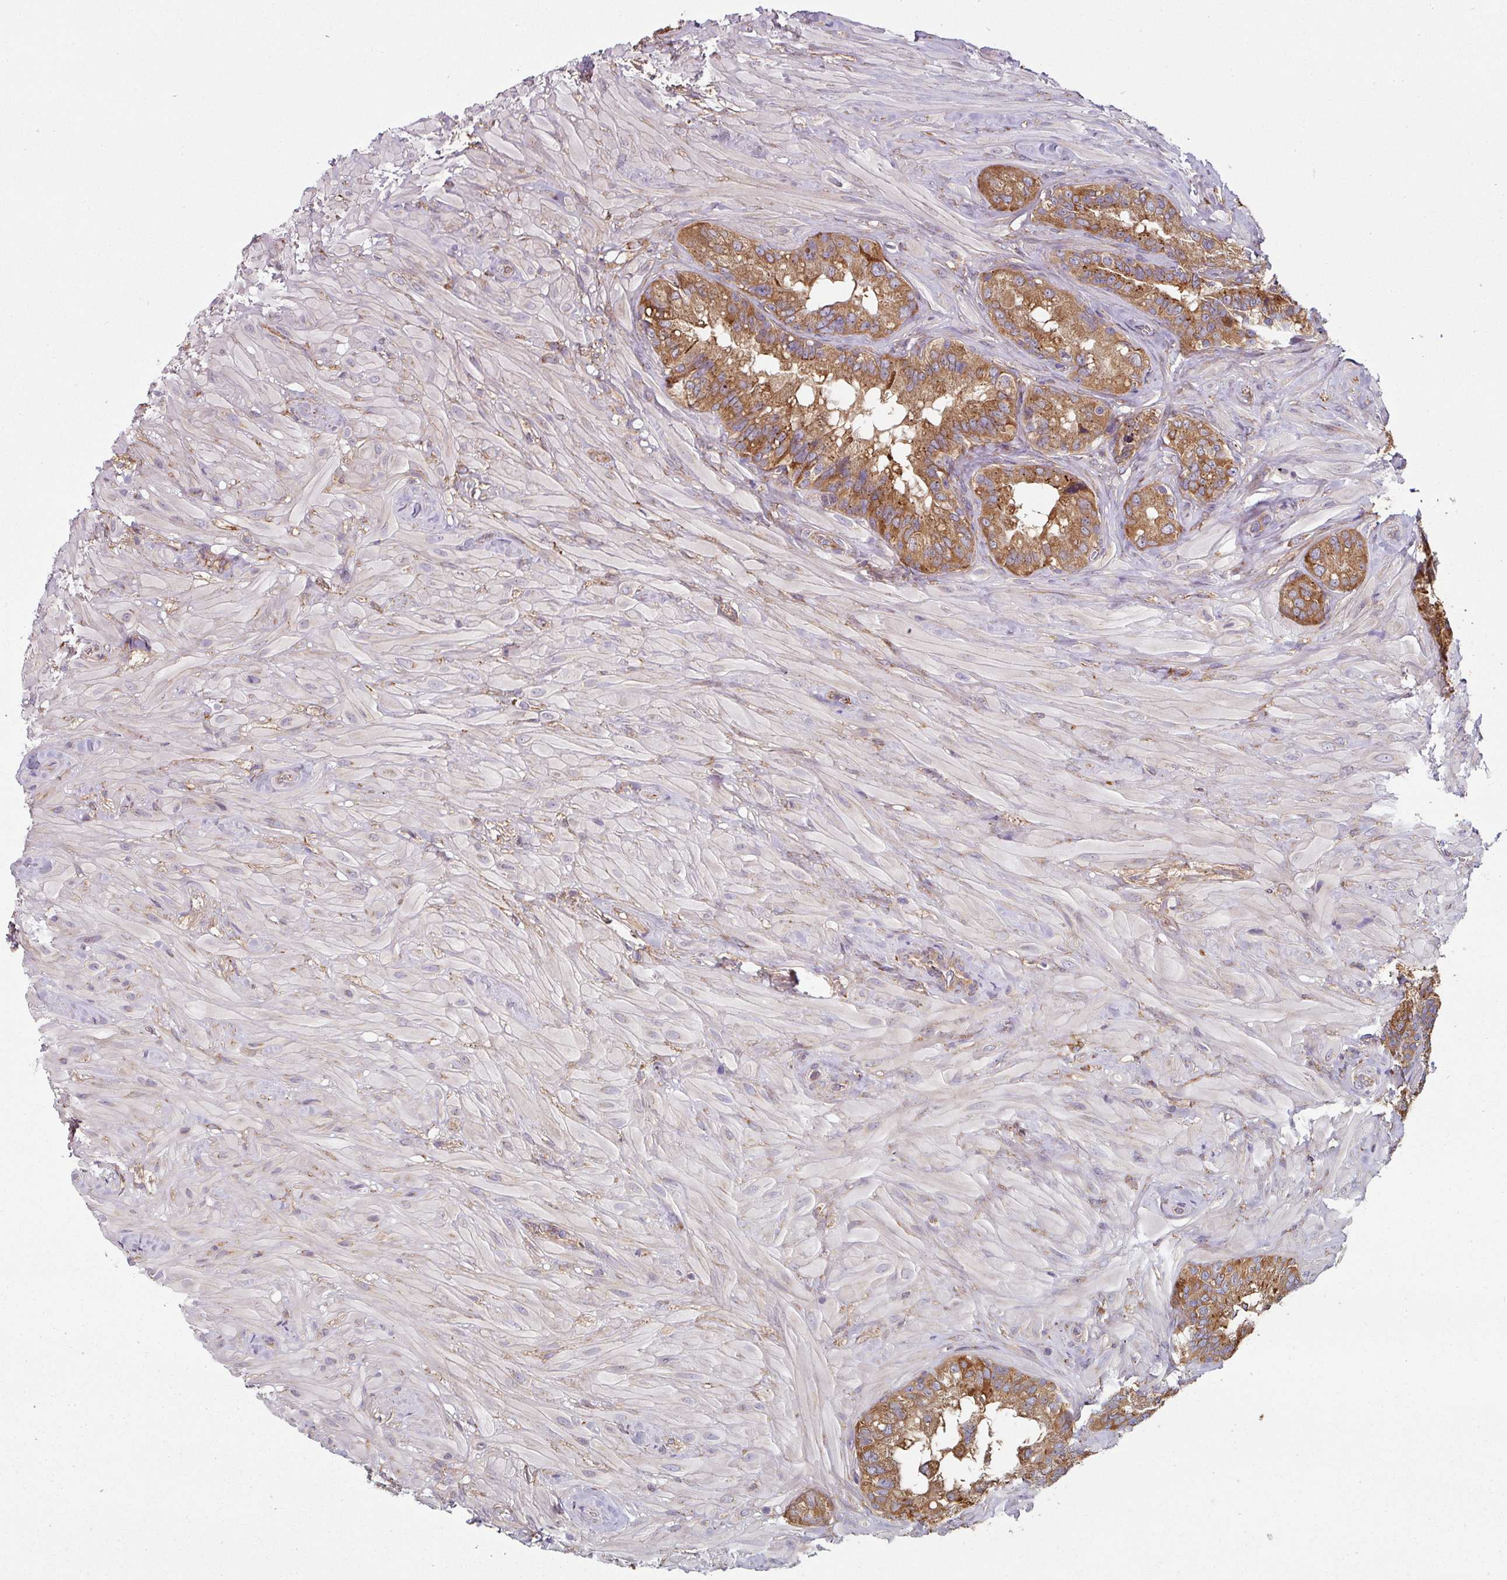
{"staining": {"intensity": "moderate", "quantity": ">75%", "location": "cytoplasmic/membranous"}, "tissue": "seminal vesicle", "cell_type": "Glandular cells", "image_type": "normal", "snomed": [{"axis": "morphology", "description": "Normal tissue, NOS"}, {"axis": "topography", "description": "Seminal veicle"}], "caption": "Human seminal vesicle stained for a protein (brown) reveals moderate cytoplasmic/membranous positive positivity in approximately >75% of glandular cells.", "gene": "FAT4", "patient": {"sex": "male", "age": 60}}